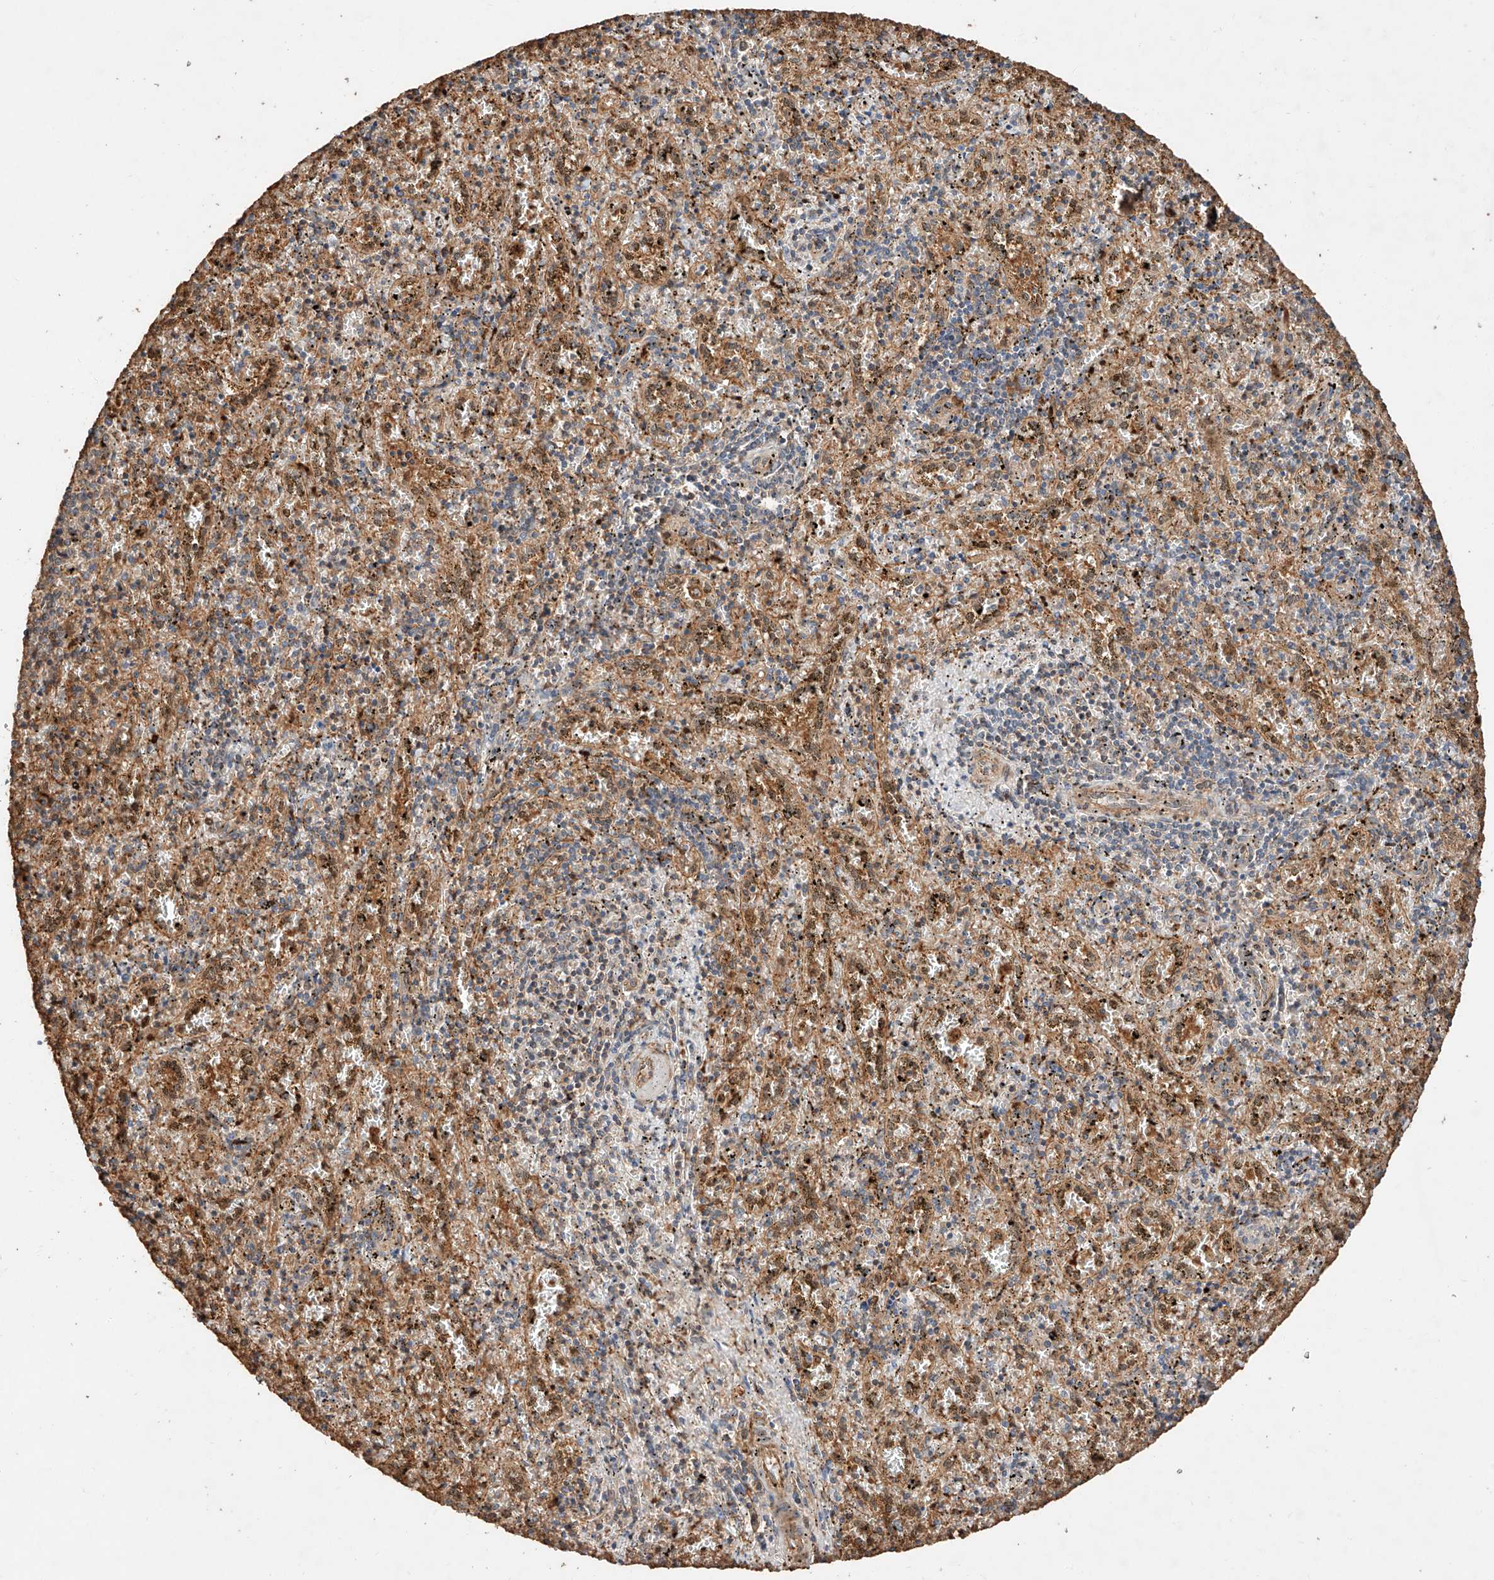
{"staining": {"intensity": "moderate", "quantity": "25%-75%", "location": "cytoplasmic/membranous"}, "tissue": "spleen", "cell_type": "Cells in red pulp", "image_type": "normal", "snomed": [{"axis": "morphology", "description": "Normal tissue, NOS"}, {"axis": "topography", "description": "Spleen"}], "caption": "An image of spleen stained for a protein reveals moderate cytoplasmic/membranous brown staining in cells in red pulp. Using DAB (3,3'-diaminobenzidine) (brown) and hematoxylin (blue) stains, captured at high magnification using brightfield microscopy.", "gene": "GHDC", "patient": {"sex": "male", "age": 11}}